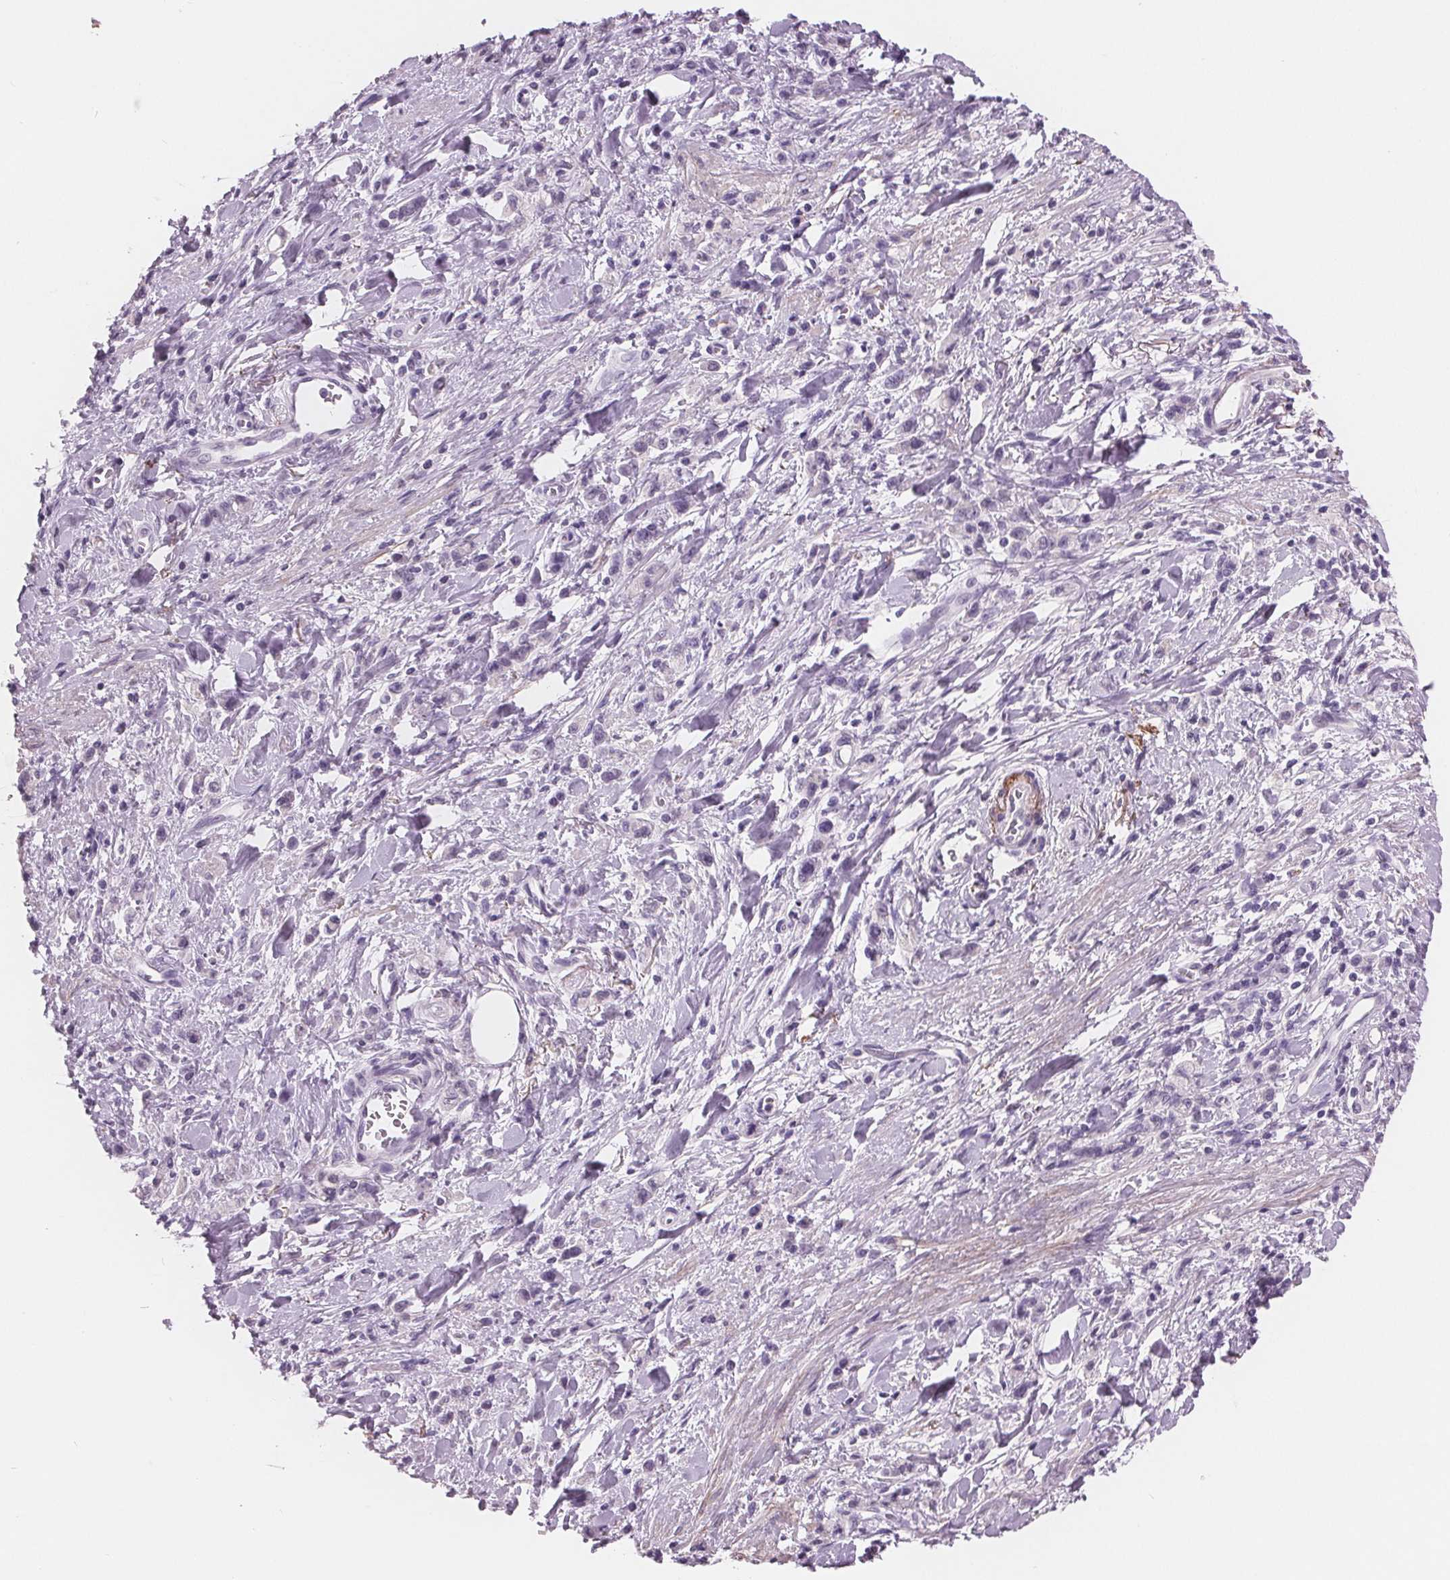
{"staining": {"intensity": "negative", "quantity": "none", "location": "none"}, "tissue": "stomach cancer", "cell_type": "Tumor cells", "image_type": "cancer", "snomed": [{"axis": "morphology", "description": "Adenocarcinoma, NOS"}, {"axis": "topography", "description": "Stomach"}], "caption": "IHC micrograph of stomach cancer (adenocarcinoma) stained for a protein (brown), which shows no staining in tumor cells.", "gene": "AMBP", "patient": {"sex": "male", "age": 77}}